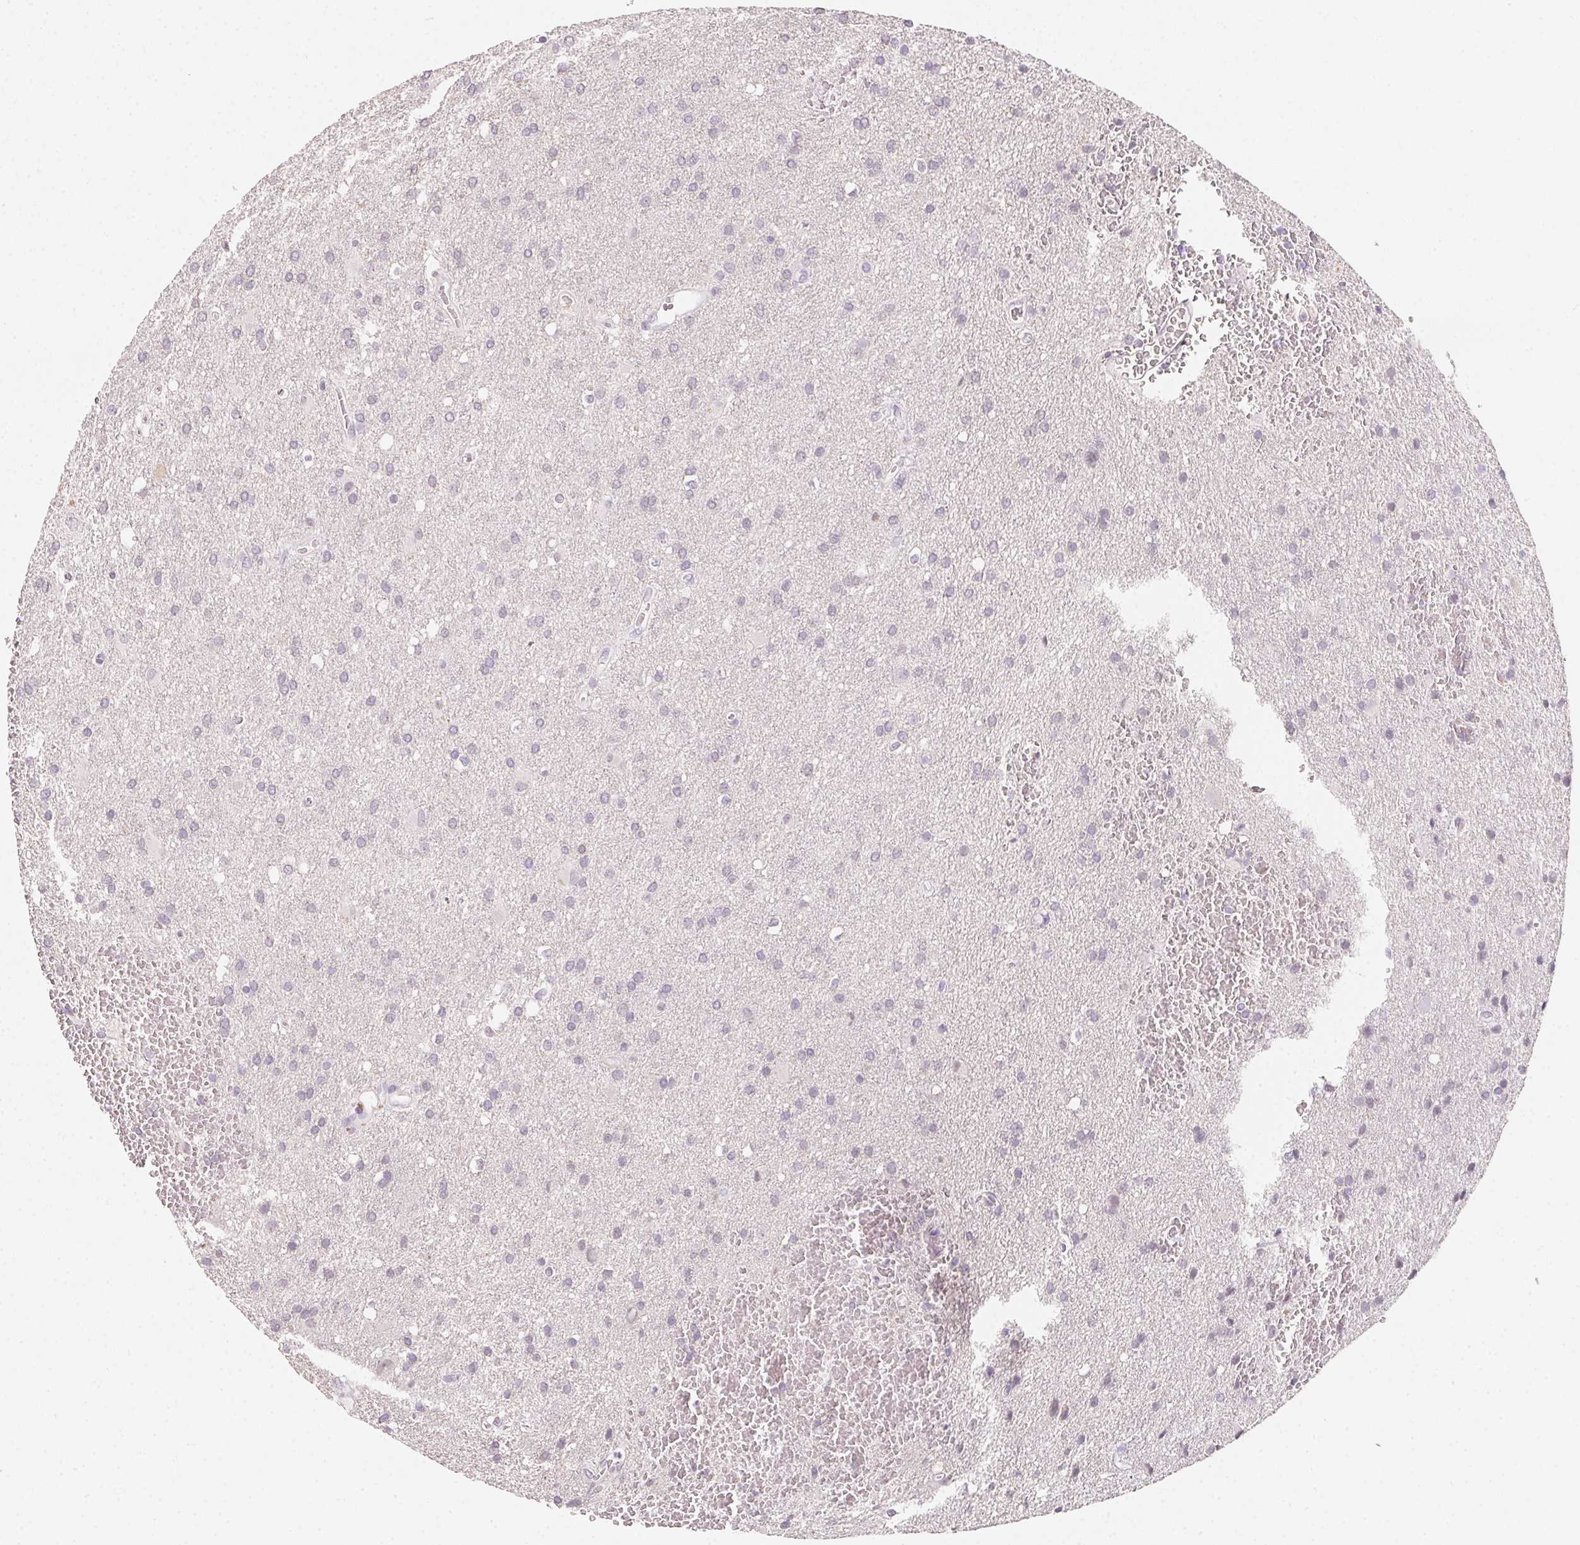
{"staining": {"intensity": "negative", "quantity": "none", "location": "none"}, "tissue": "glioma", "cell_type": "Tumor cells", "image_type": "cancer", "snomed": [{"axis": "morphology", "description": "Glioma, malignant, Low grade"}, {"axis": "topography", "description": "Brain"}], "caption": "Immunohistochemistry of human malignant low-grade glioma reveals no staining in tumor cells.", "gene": "SLC6A18", "patient": {"sex": "male", "age": 66}}